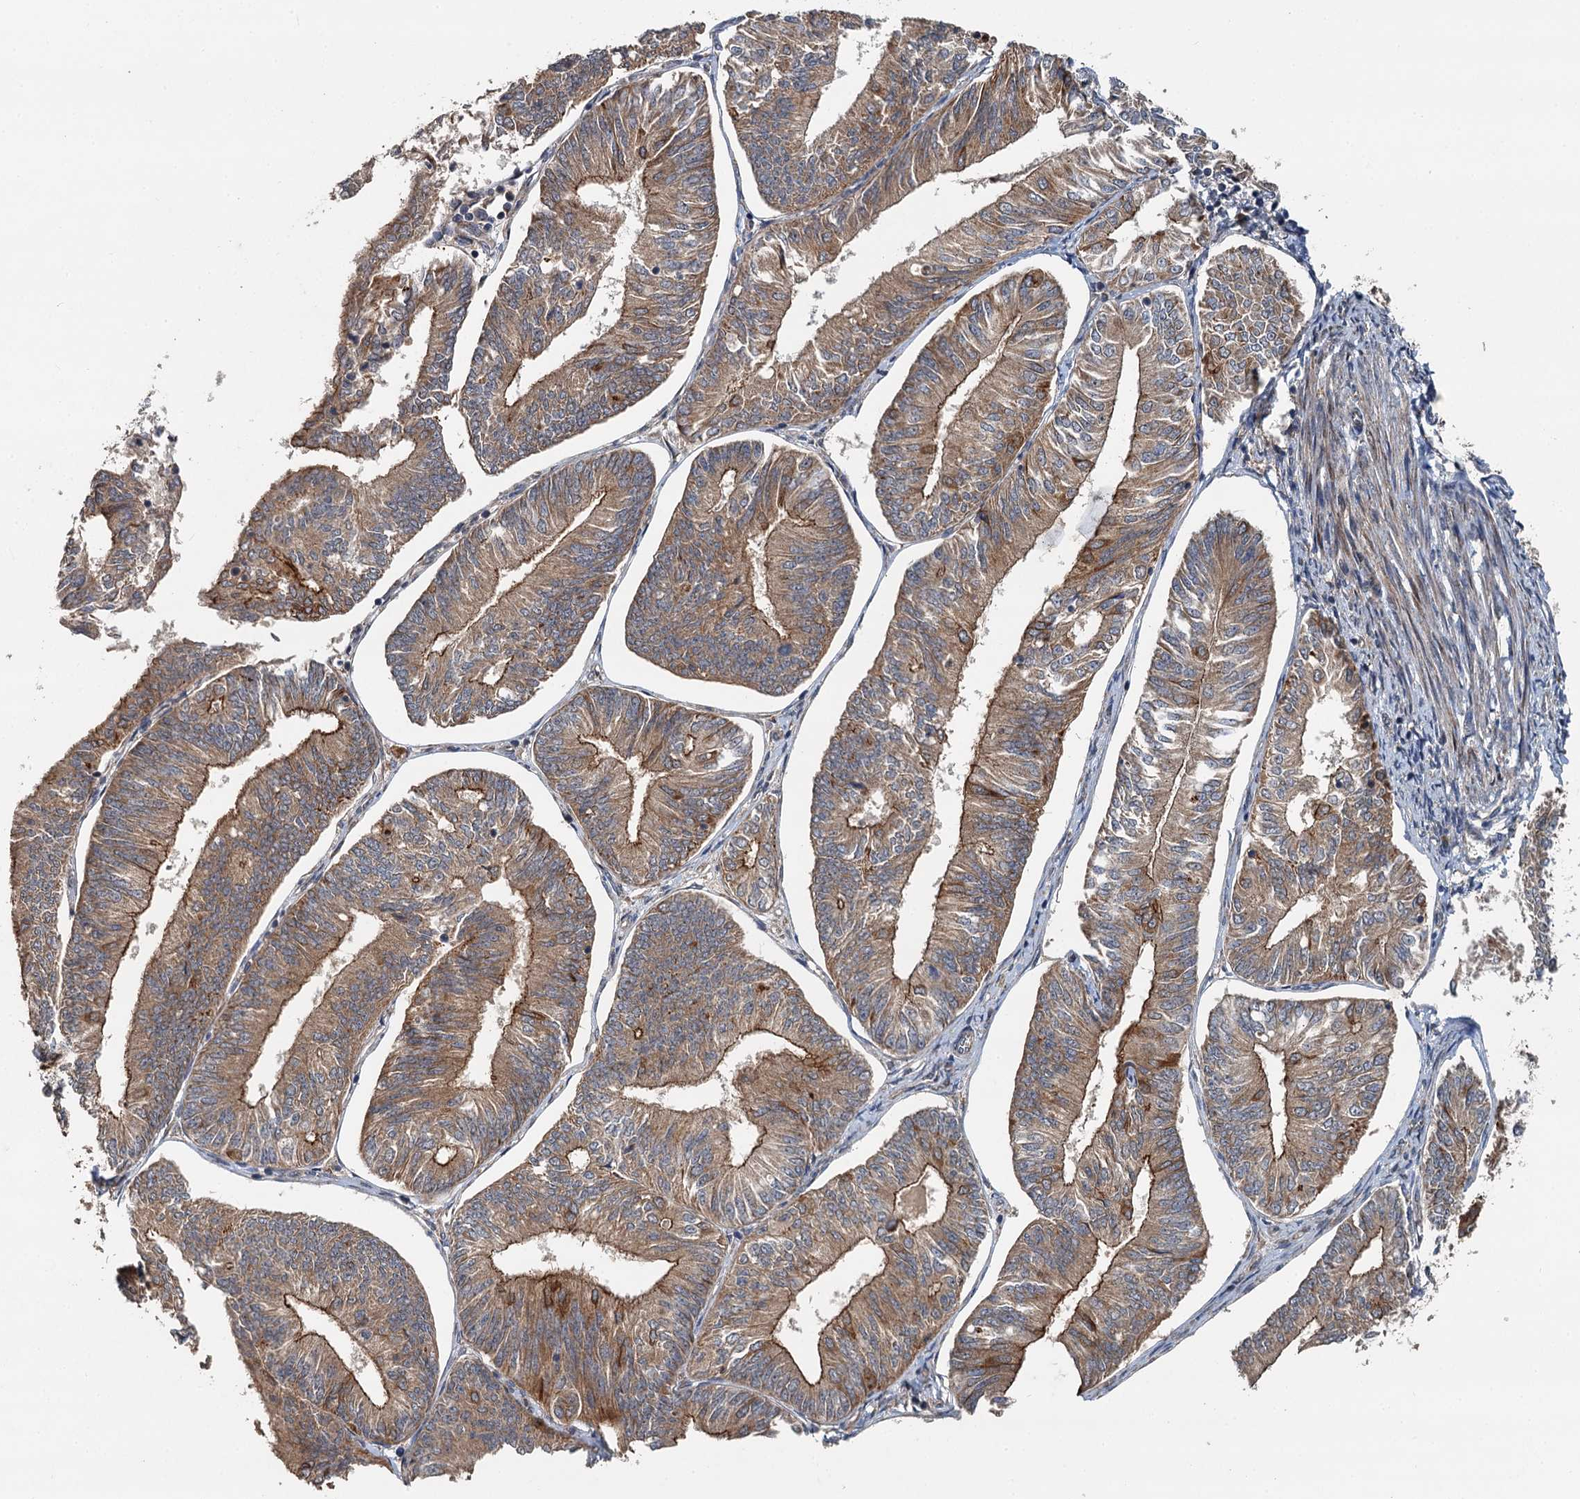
{"staining": {"intensity": "moderate", "quantity": ">75%", "location": "cytoplasmic/membranous"}, "tissue": "endometrial cancer", "cell_type": "Tumor cells", "image_type": "cancer", "snomed": [{"axis": "morphology", "description": "Adenocarcinoma, NOS"}, {"axis": "topography", "description": "Endometrium"}], "caption": "Protein expression analysis of human adenocarcinoma (endometrial) reveals moderate cytoplasmic/membranous positivity in approximately >75% of tumor cells. The protein of interest is shown in brown color, while the nuclei are stained blue.", "gene": "LRRK2", "patient": {"sex": "female", "age": 58}}